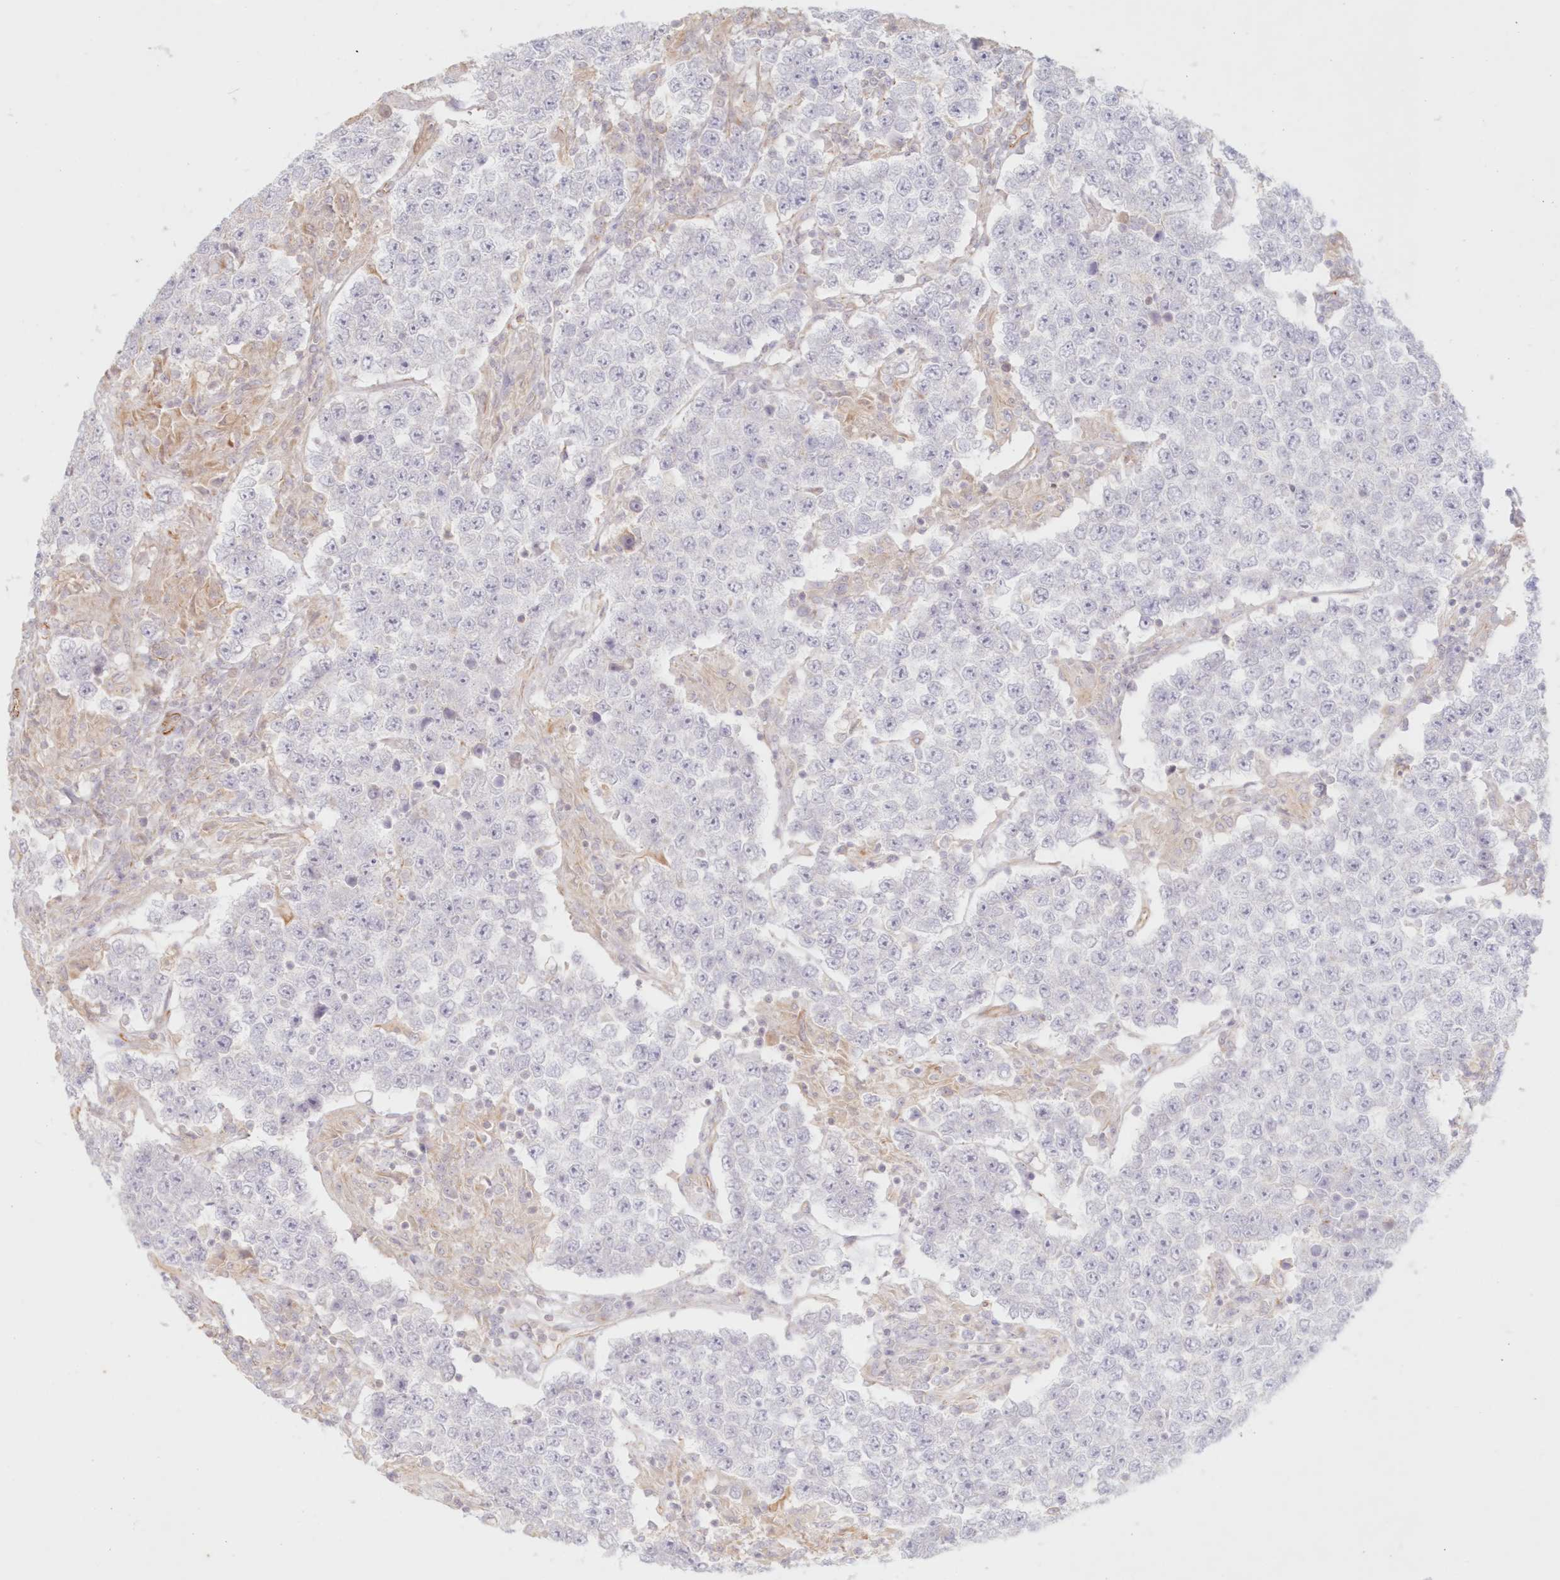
{"staining": {"intensity": "negative", "quantity": "none", "location": "none"}, "tissue": "testis cancer", "cell_type": "Tumor cells", "image_type": "cancer", "snomed": [{"axis": "morphology", "description": "Normal tissue, NOS"}, {"axis": "morphology", "description": "Urothelial carcinoma, High grade"}, {"axis": "morphology", "description": "Seminoma, NOS"}, {"axis": "morphology", "description": "Carcinoma, Embryonal, NOS"}, {"axis": "topography", "description": "Urinary bladder"}, {"axis": "topography", "description": "Testis"}], "caption": "The photomicrograph displays no significant expression in tumor cells of seminoma (testis).", "gene": "DMRTB1", "patient": {"sex": "male", "age": 41}}